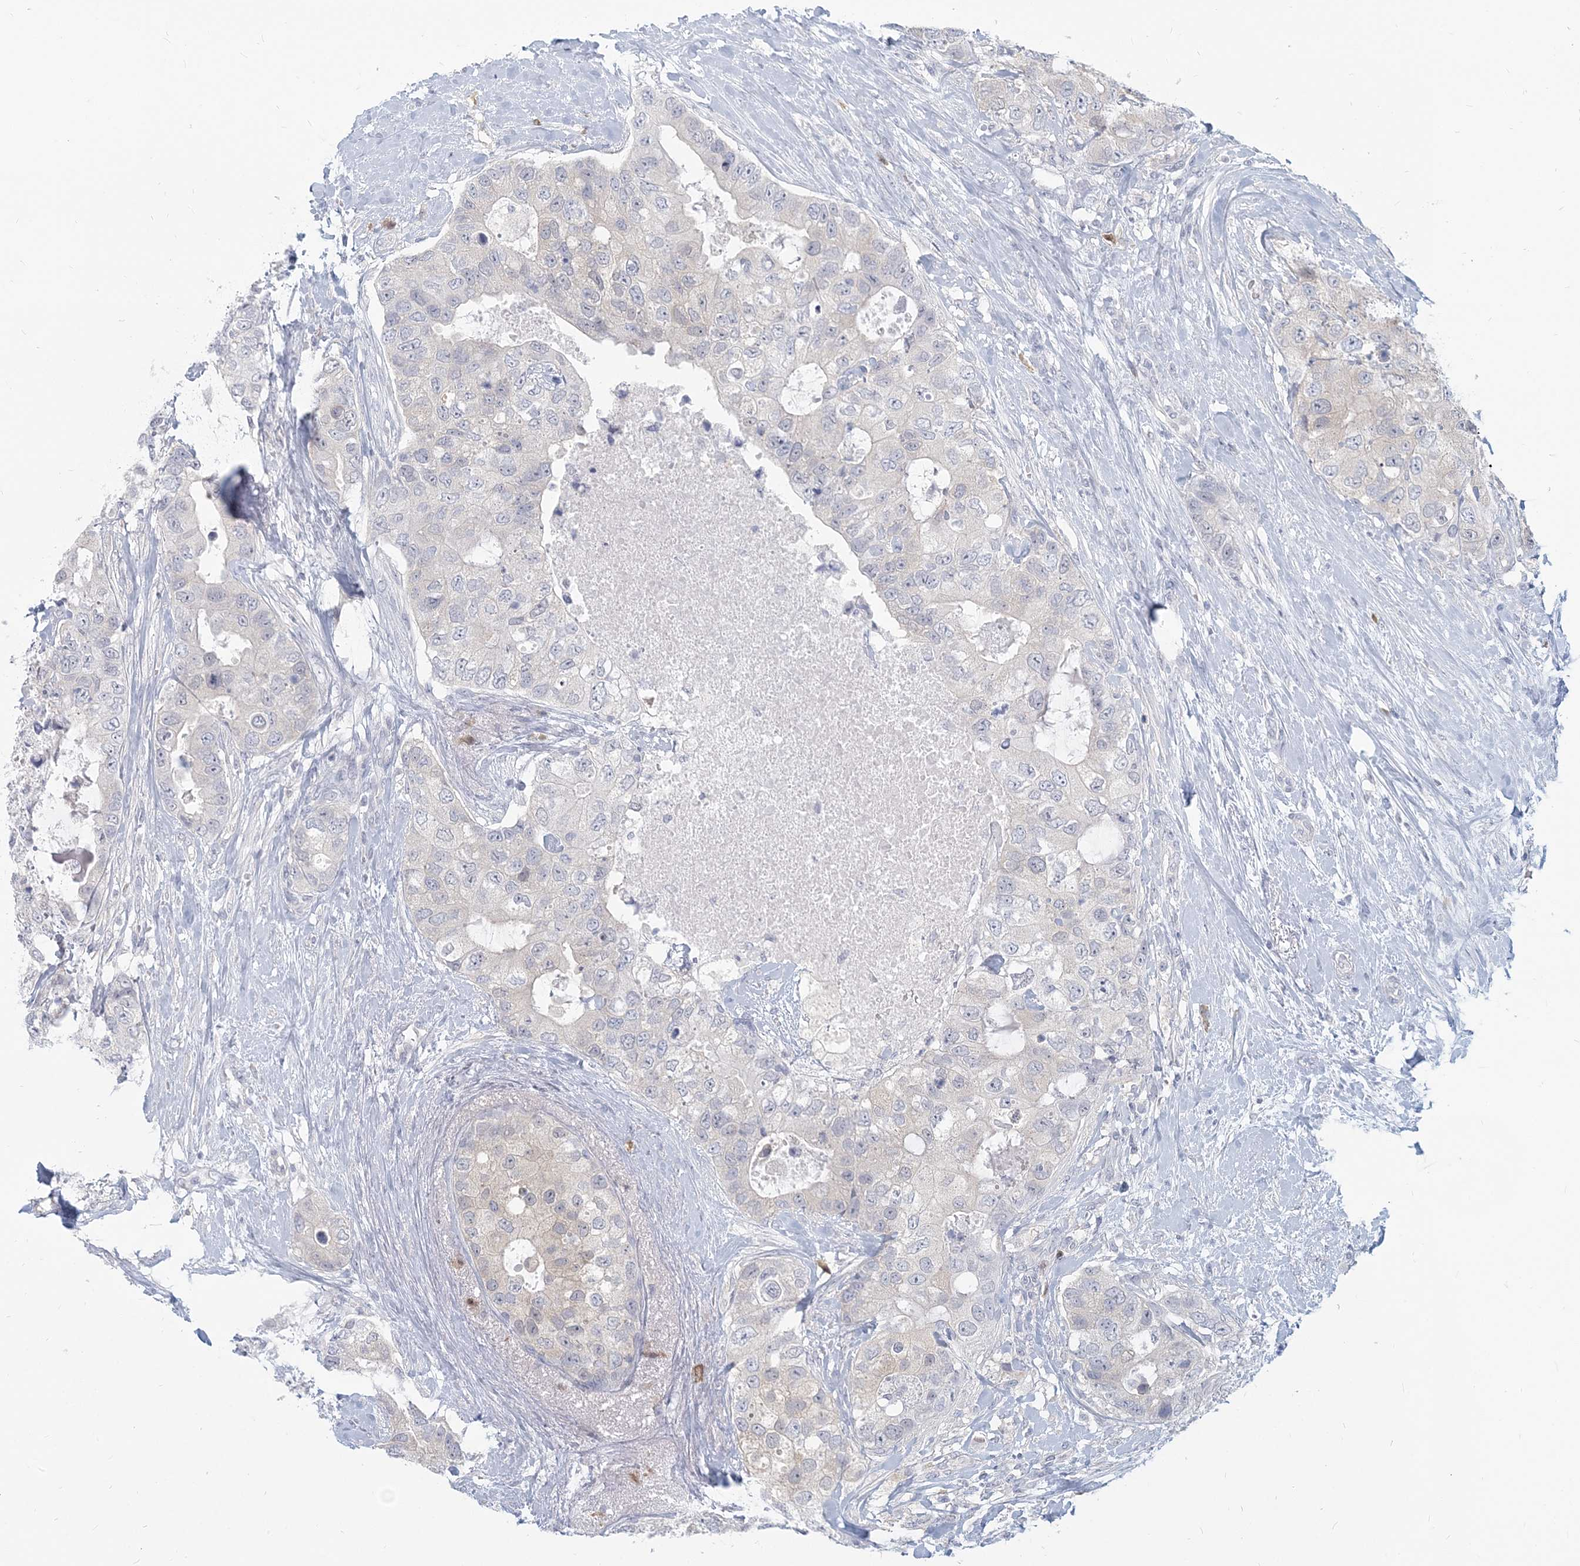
{"staining": {"intensity": "negative", "quantity": "none", "location": "none"}, "tissue": "breast cancer", "cell_type": "Tumor cells", "image_type": "cancer", "snomed": [{"axis": "morphology", "description": "Duct carcinoma"}, {"axis": "topography", "description": "Breast"}], "caption": "Immunohistochemistry photomicrograph of neoplastic tissue: human intraductal carcinoma (breast) stained with DAB displays no significant protein staining in tumor cells.", "gene": "GMPPA", "patient": {"sex": "female", "age": 62}}